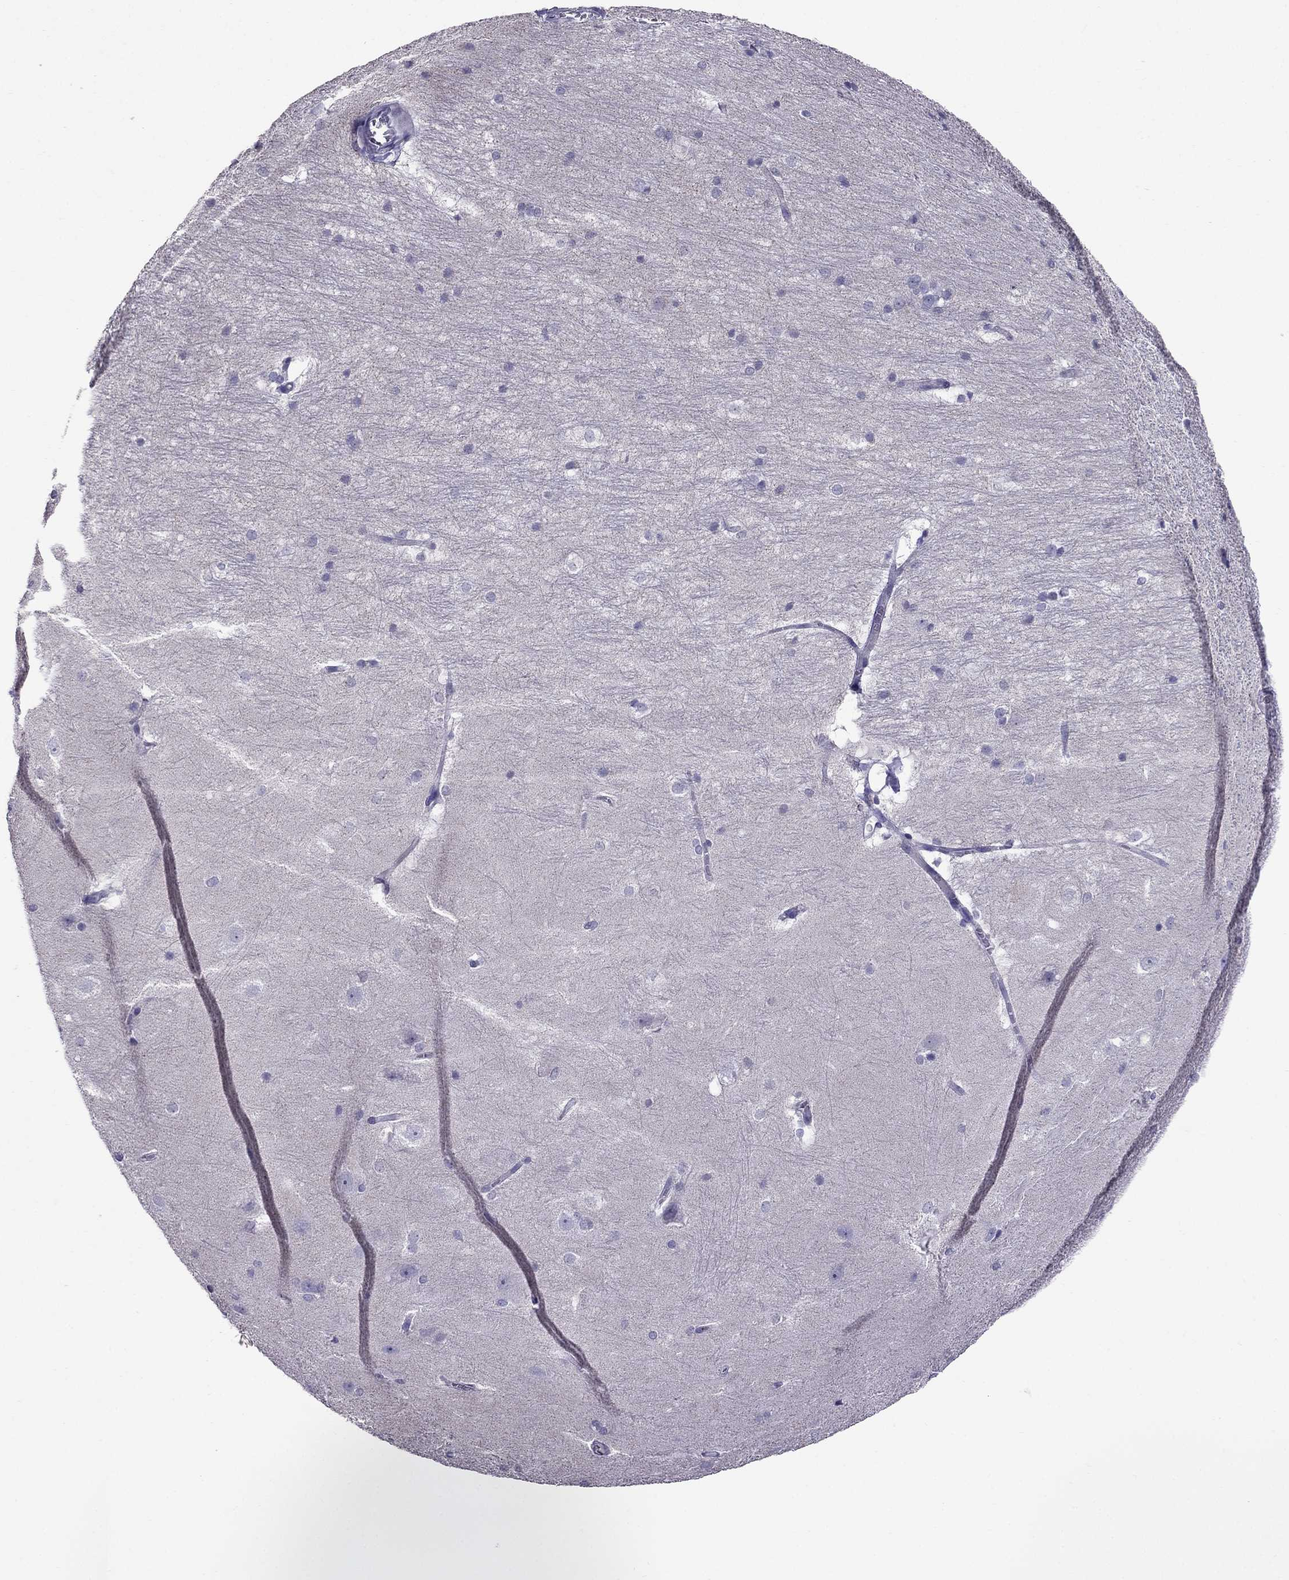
{"staining": {"intensity": "negative", "quantity": "none", "location": "none"}, "tissue": "hippocampus", "cell_type": "Glial cells", "image_type": "normal", "snomed": [{"axis": "morphology", "description": "Normal tissue, NOS"}, {"axis": "topography", "description": "Cerebral cortex"}, {"axis": "topography", "description": "Hippocampus"}], "caption": "Glial cells show no significant protein expression in benign hippocampus.", "gene": "OXCT2", "patient": {"sex": "female", "age": 19}}